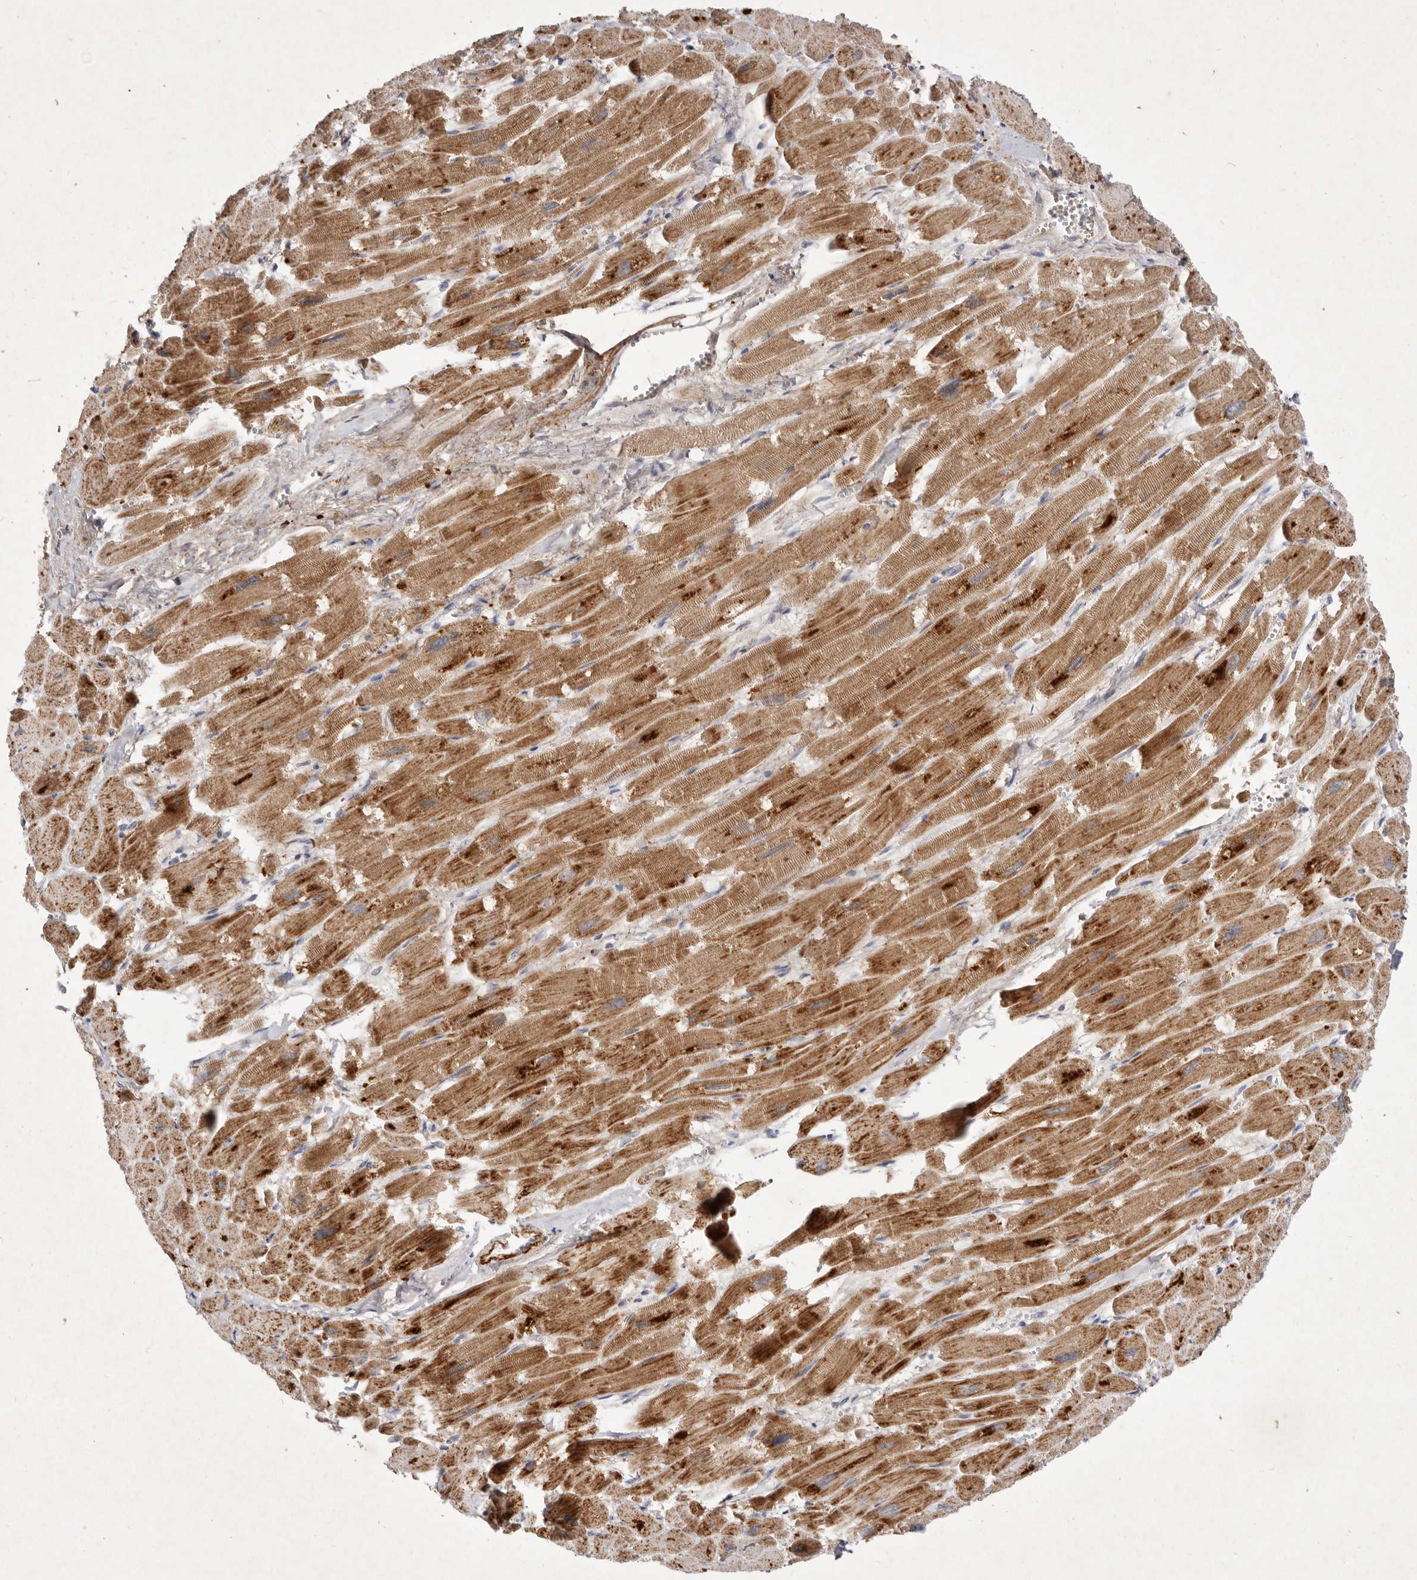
{"staining": {"intensity": "strong", "quantity": ">75%", "location": "cytoplasmic/membranous"}, "tissue": "heart muscle", "cell_type": "Cardiomyocytes", "image_type": "normal", "snomed": [{"axis": "morphology", "description": "Normal tissue, NOS"}, {"axis": "topography", "description": "Heart"}], "caption": "Unremarkable heart muscle was stained to show a protein in brown. There is high levels of strong cytoplasmic/membranous positivity in about >75% of cardiomyocytes.", "gene": "USP24", "patient": {"sex": "male", "age": 54}}